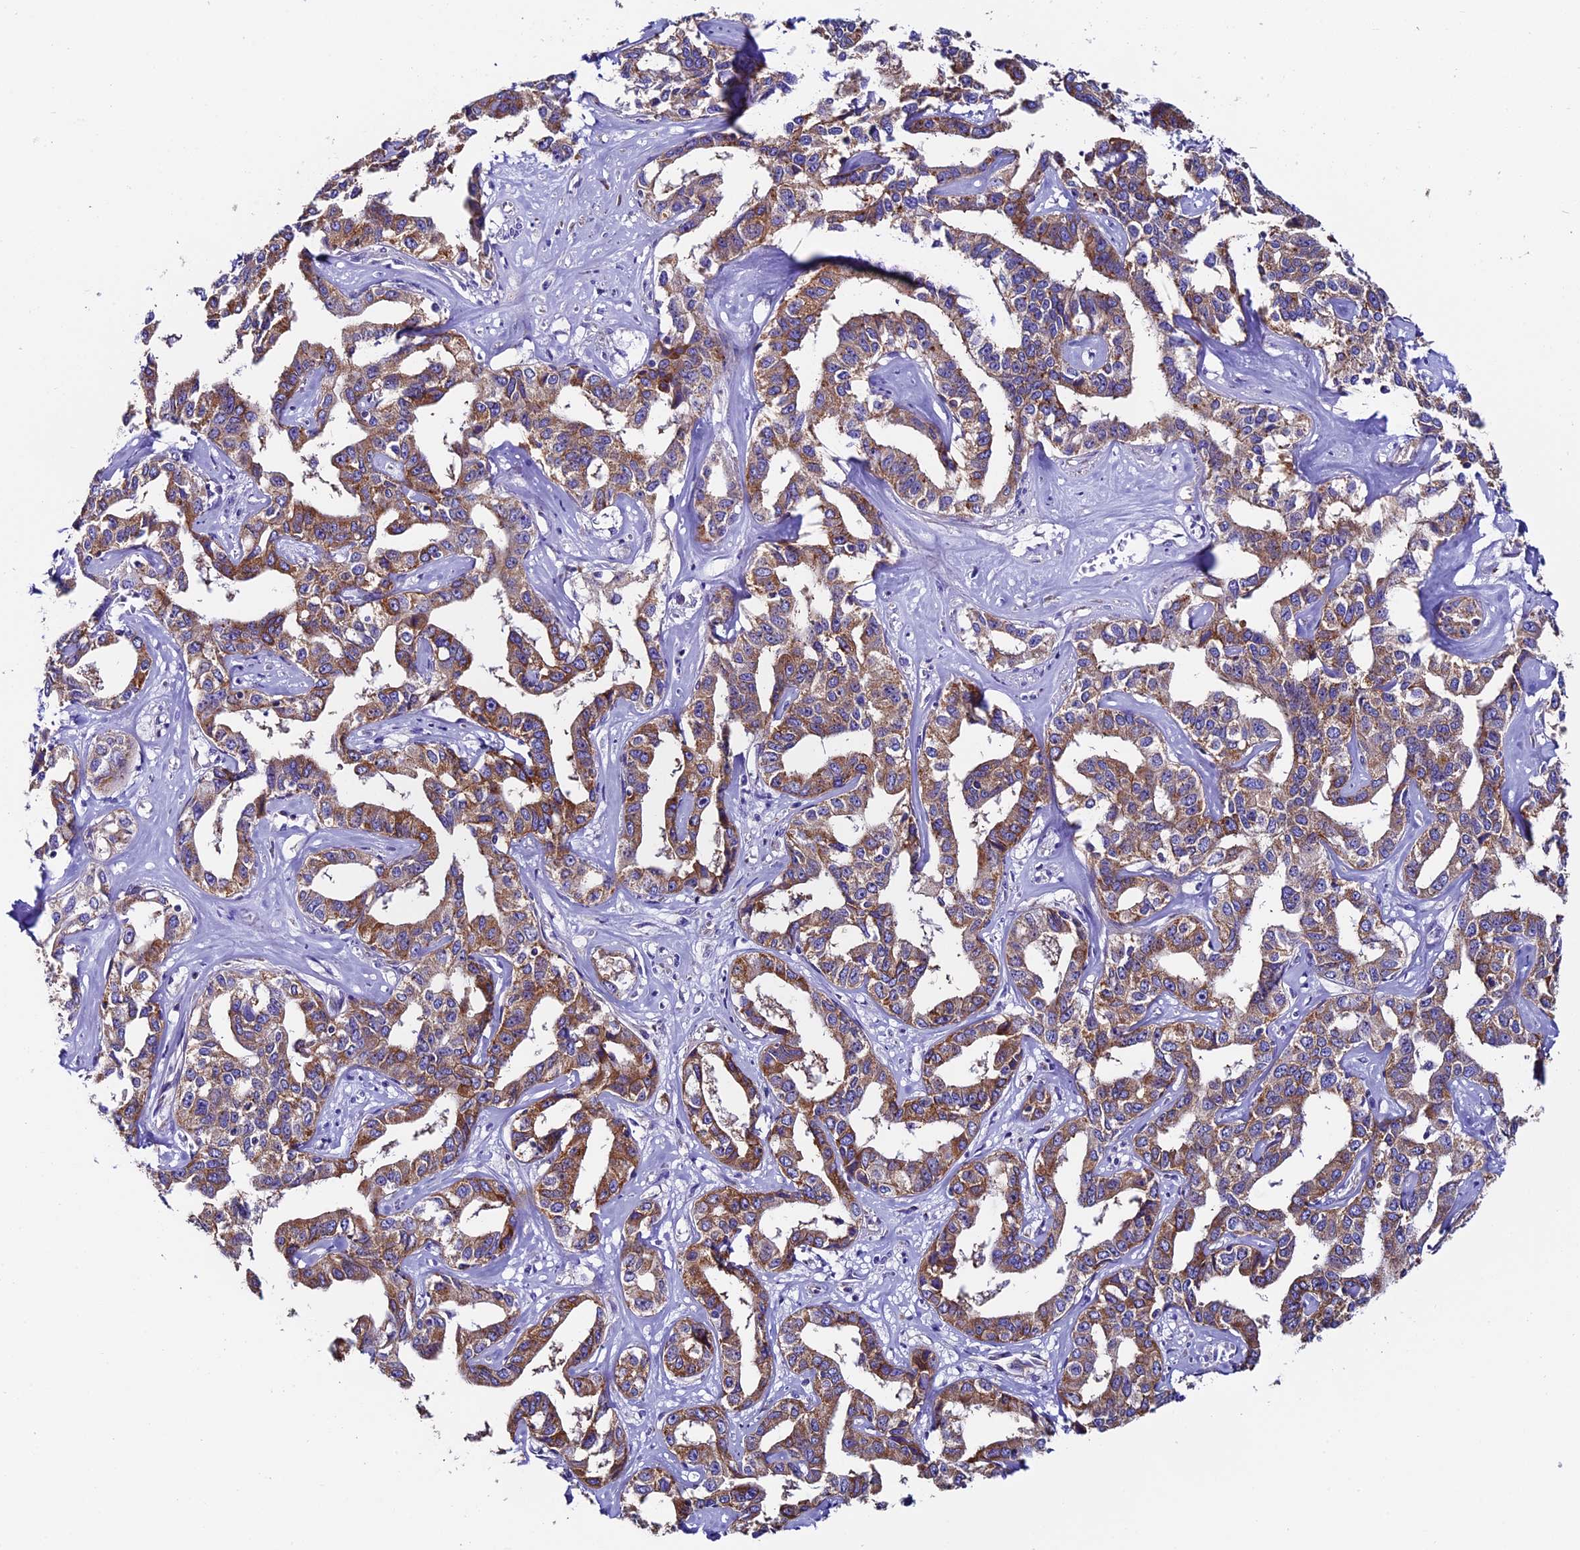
{"staining": {"intensity": "moderate", "quantity": ">75%", "location": "cytoplasmic/membranous"}, "tissue": "liver cancer", "cell_type": "Tumor cells", "image_type": "cancer", "snomed": [{"axis": "morphology", "description": "Cholangiocarcinoma"}, {"axis": "topography", "description": "Liver"}], "caption": "Approximately >75% of tumor cells in human liver cancer (cholangiocarcinoma) exhibit moderate cytoplasmic/membranous protein positivity as visualized by brown immunohistochemical staining.", "gene": "COMTD1", "patient": {"sex": "male", "age": 59}}